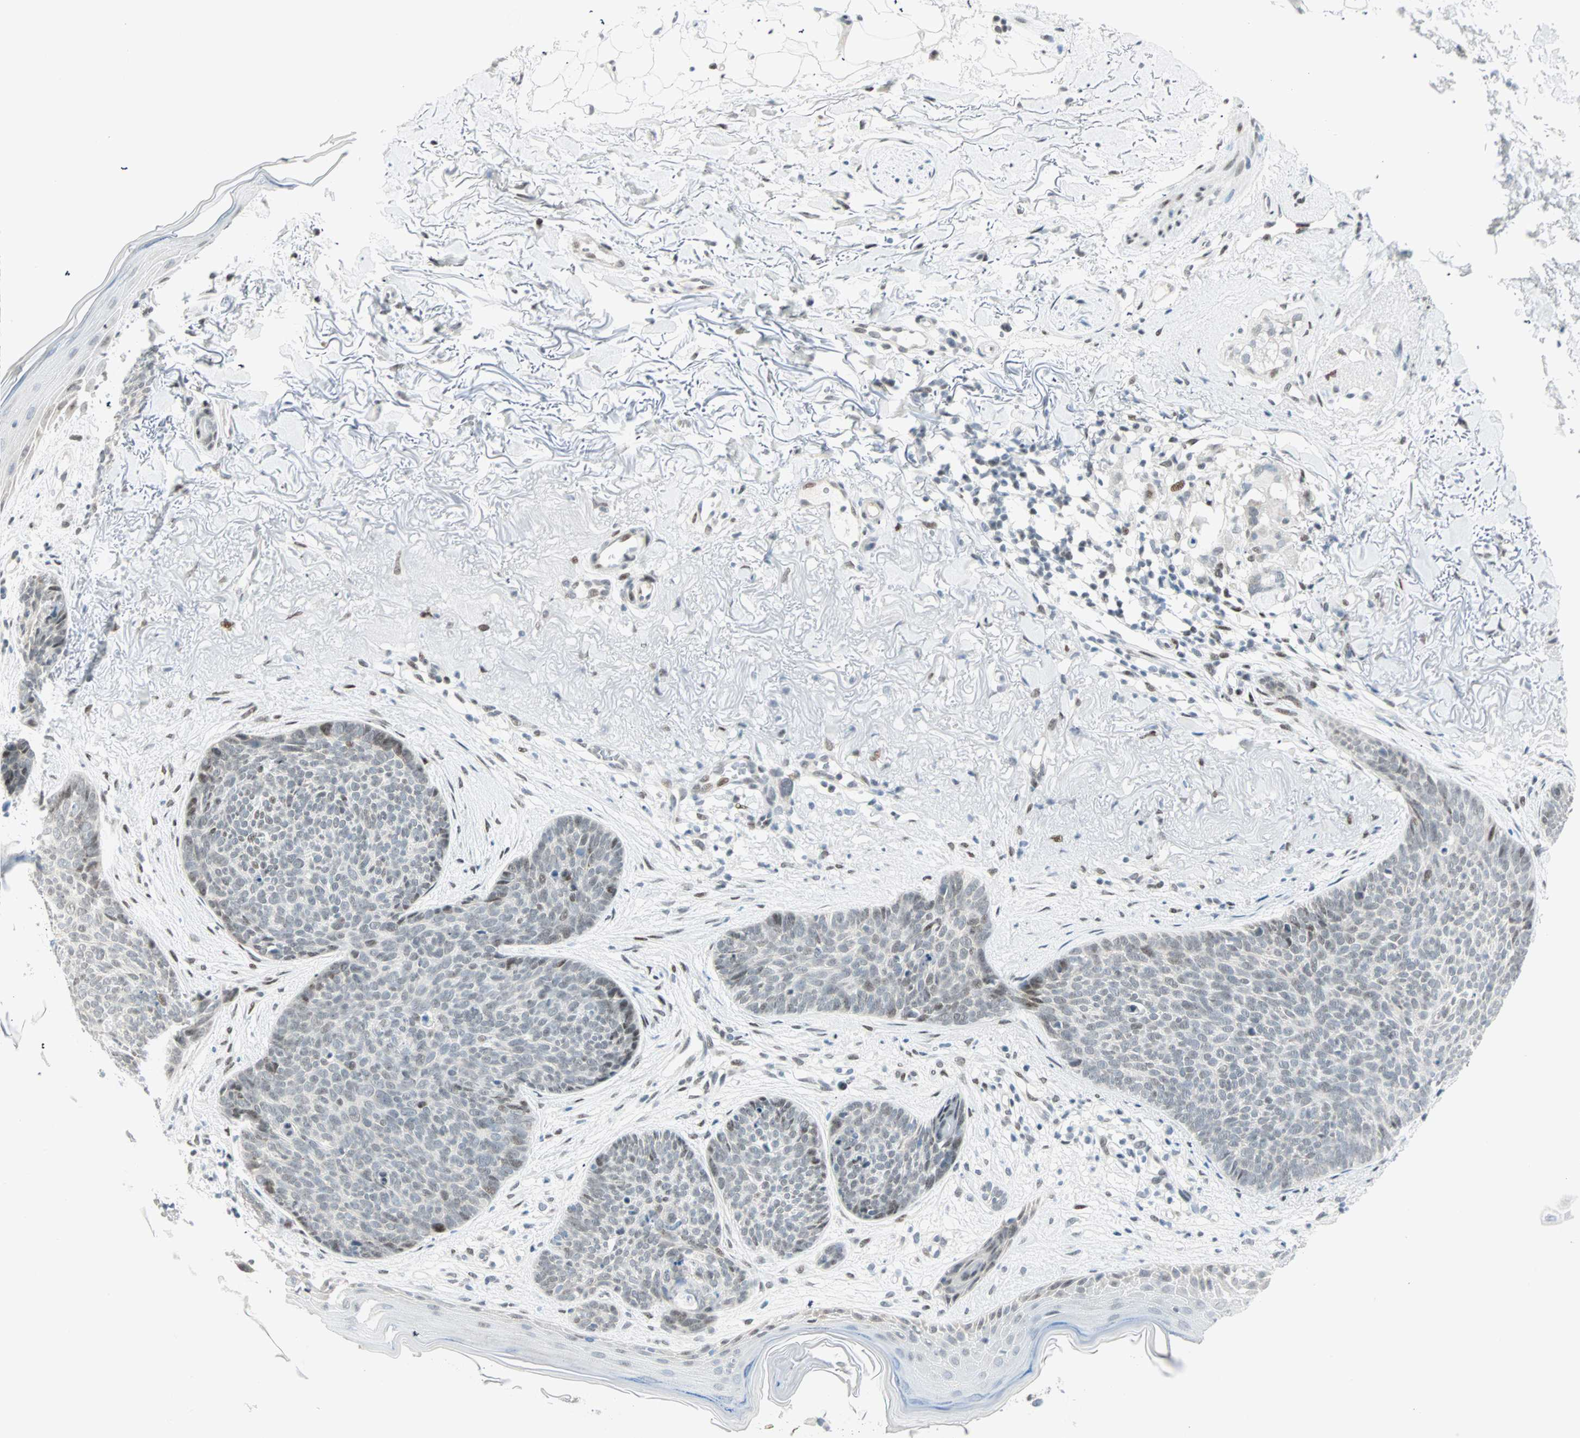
{"staining": {"intensity": "moderate", "quantity": "<25%", "location": "nuclear"}, "tissue": "skin cancer", "cell_type": "Tumor cells", "image_type": "cancer", "snomed": [{"axis": "morphology", "description": "Normal tissue, NOS"}, {"axis": "morphology", "description": "Basal cell carcinoma"}, {"axis": "topography", "description": "Skin"}], "caption": "Protein analysis of skin cancer tissue demonstrates moderate nuclear staining in approximately <25% of tumor cells.", "gene": "PKNOX1", "patient": {"sex": "female", "age": 70}}